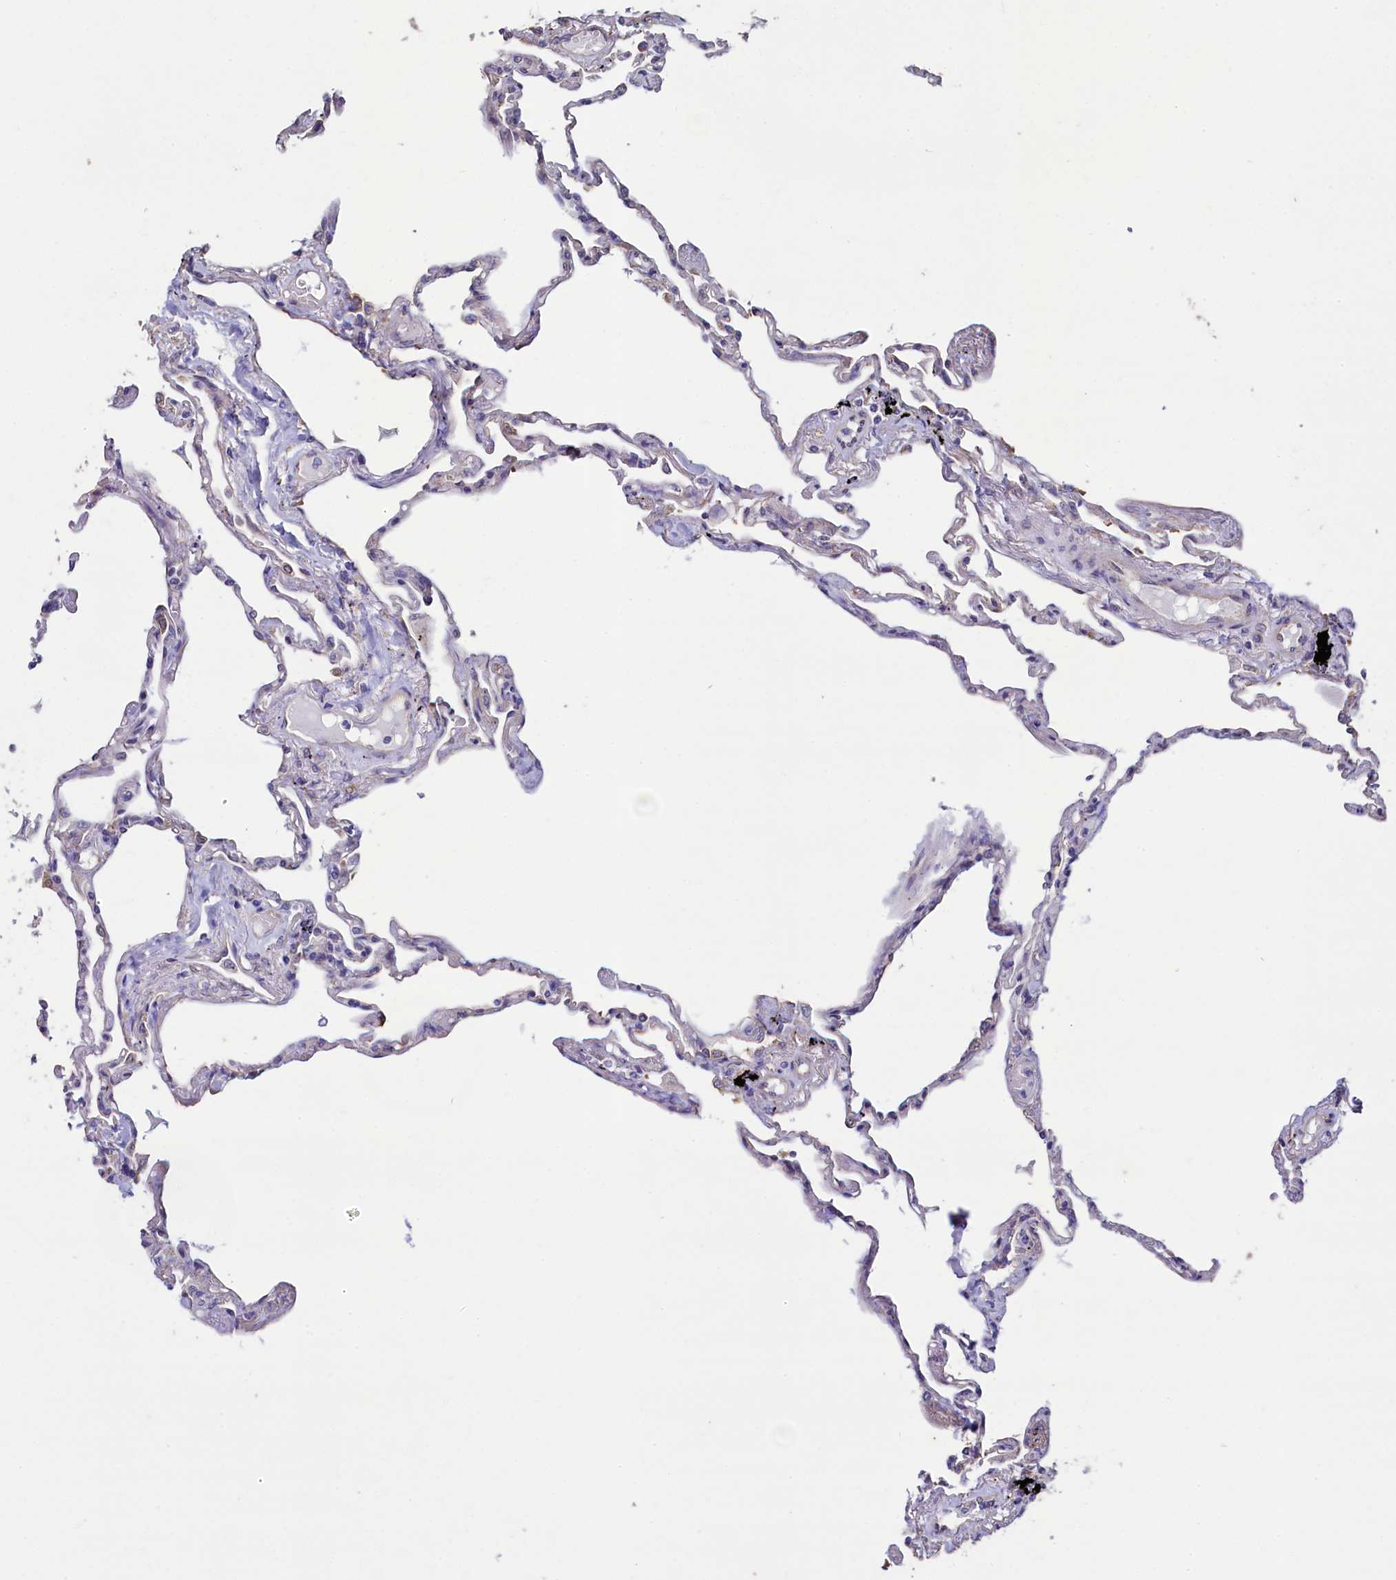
{"staining": {"intensity": "negative", "quantity": "none", "location": "none"}, "tissue": "lung", "cell_type": "Alveolar cells", "image_type": "normal", "snomed": [{"axis": "morphology", "description": "Normal tissue, NOS"}, {"axis": "topography", "description": "Lung"}], "caption": "An immunohistochemistry micrograph of normal lung is shown. There is no staining in alveolar cells of lung. (Brightfield microscopy of DAB immunohistochemistry at high magnification).", "gene": "SPATA2L", "patient": {"sex": "female", "age": 67}}